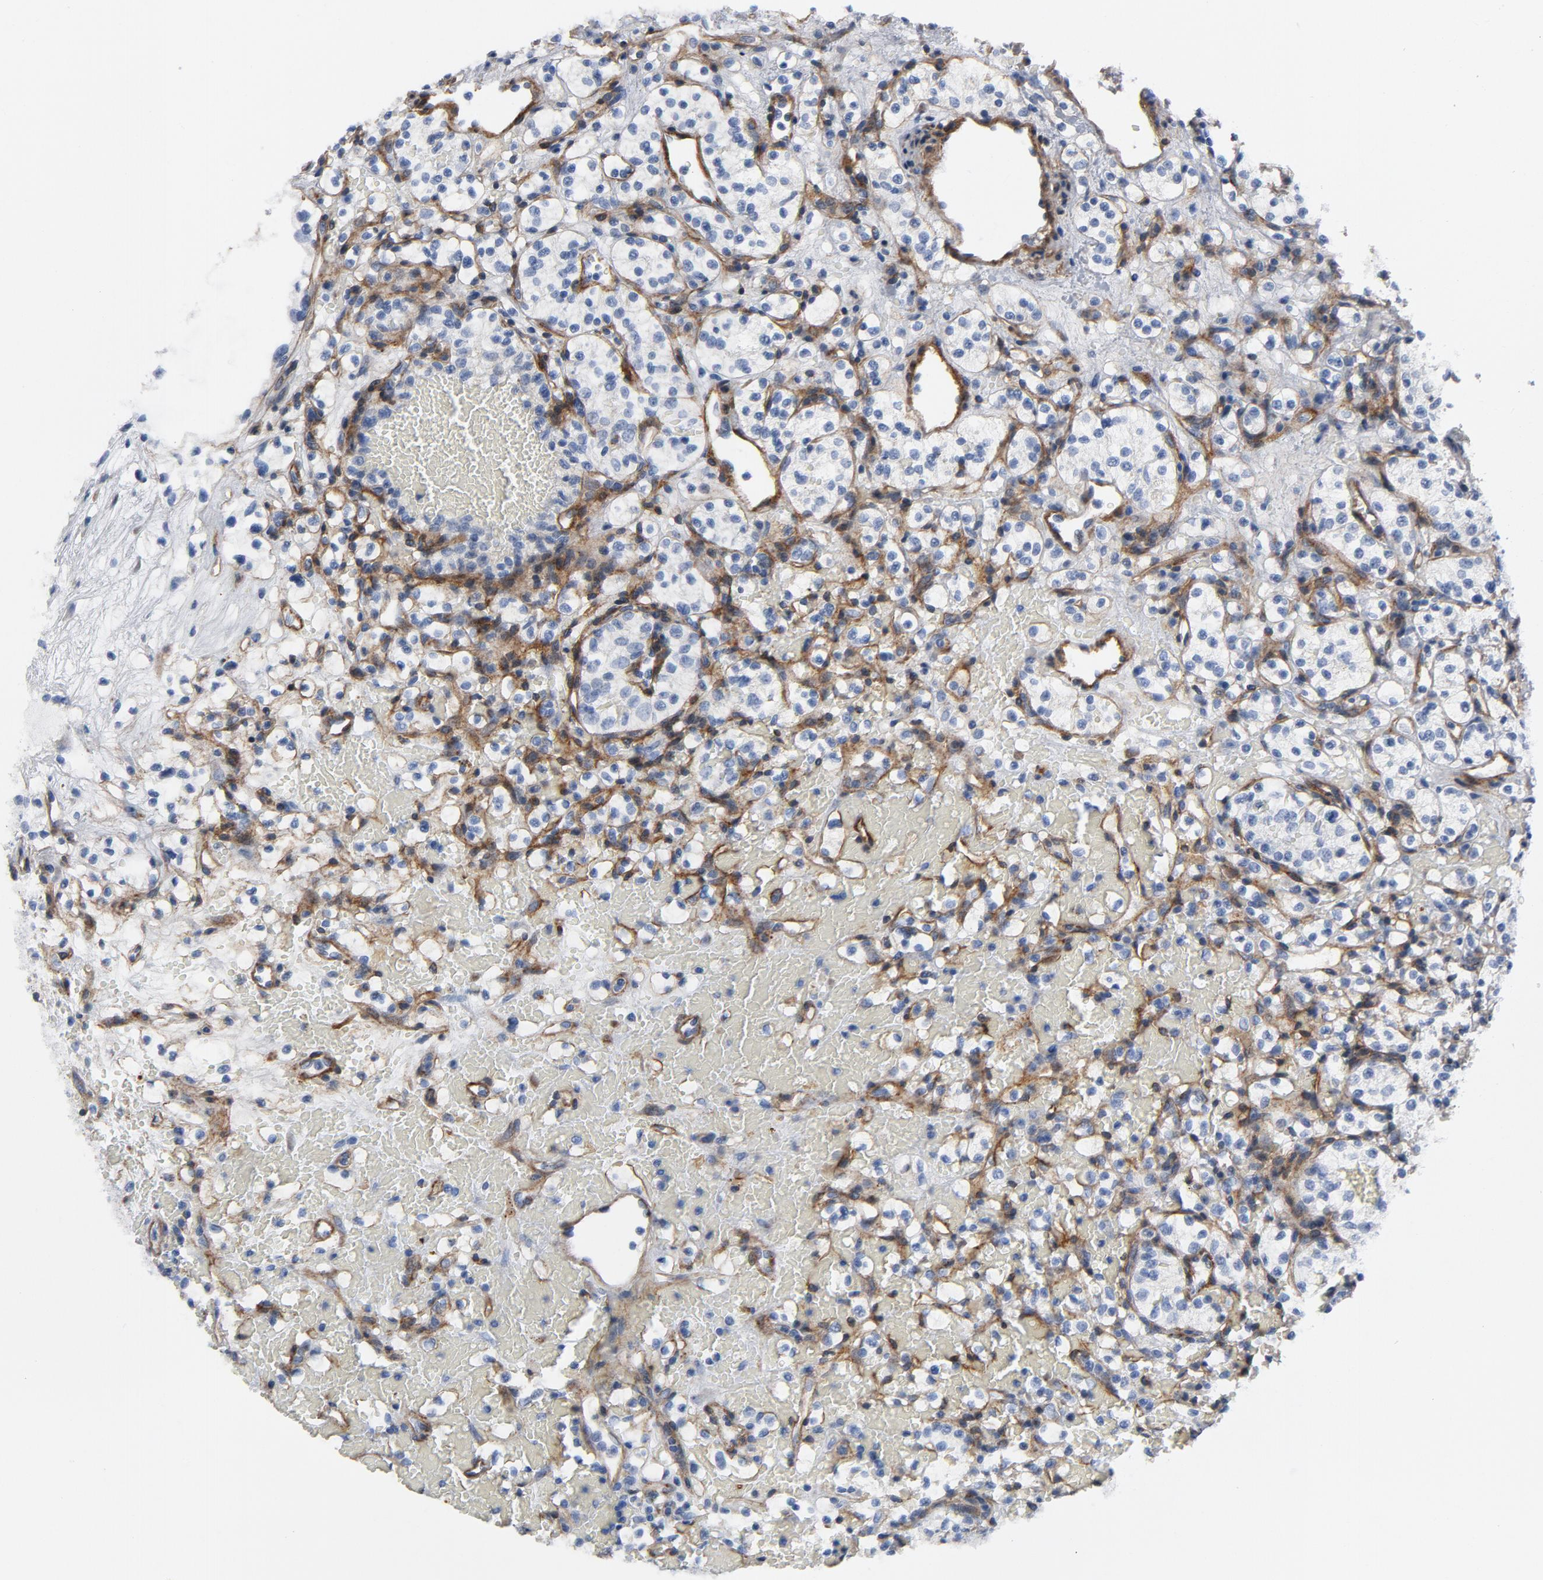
{"staining": {"intensity": "negative", "quantity": "none", "location": "none"}, "tissue": "renal cancer", "cell_type": "Tumor cells", "image_type": "cancer", "snomed": [{"axis": "morphology", "description": "Adenocarcinoma, NOS"}, {"axis": "topography", "description": "Kidney"}], "caption": "A photomicrograph of human renal cancer is negative for staining in tumor cells.", "gene": "LAMC1", "patient": {"sex": "female", "age": 60}}